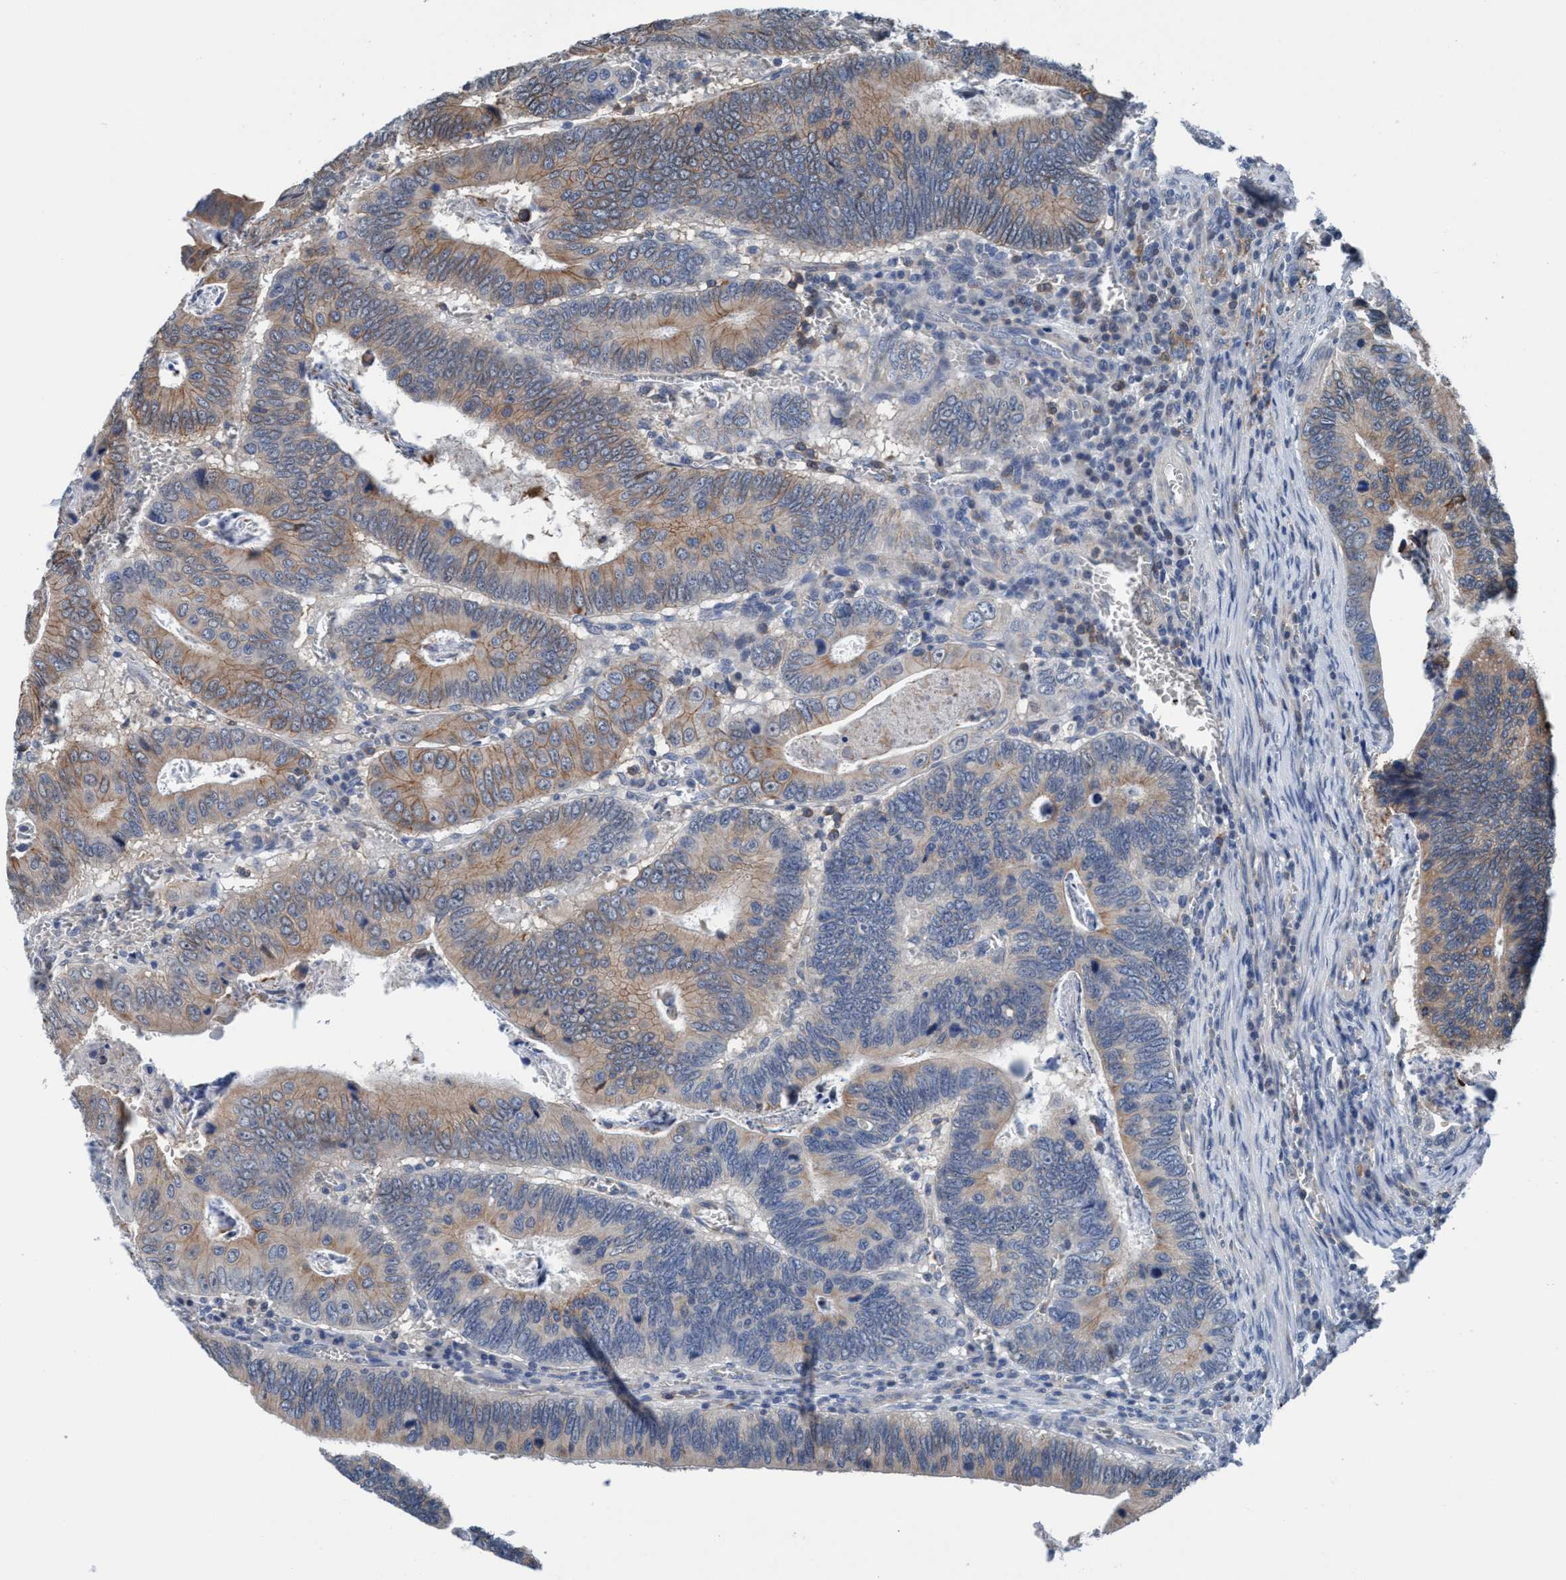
{"staining": {"intensity": "moderate", "quantity": ">75%", "location": "cytoplasmic/membranous"}, "tissue": "colorectal cancer", "cell_type": "Tumor cells", "image_type": "cancer", "snomed": [{"axis": "morphology", "description": "Inflammation, NOS"}, {"axis": "morphology", "description": "Adenocarcinoma, NOS"}, {"axis": "topography", "description": "Colon"}], "caption": "A high-resolution micrograph shows immunohistochemistry (IHC) staining of colorectal cancer, which reveals moderate cytoplasmic/membranous staining in about >75% of tumor cells.", "gene": "TMEM94", "patient": {"sex": "male", "age": 72}}